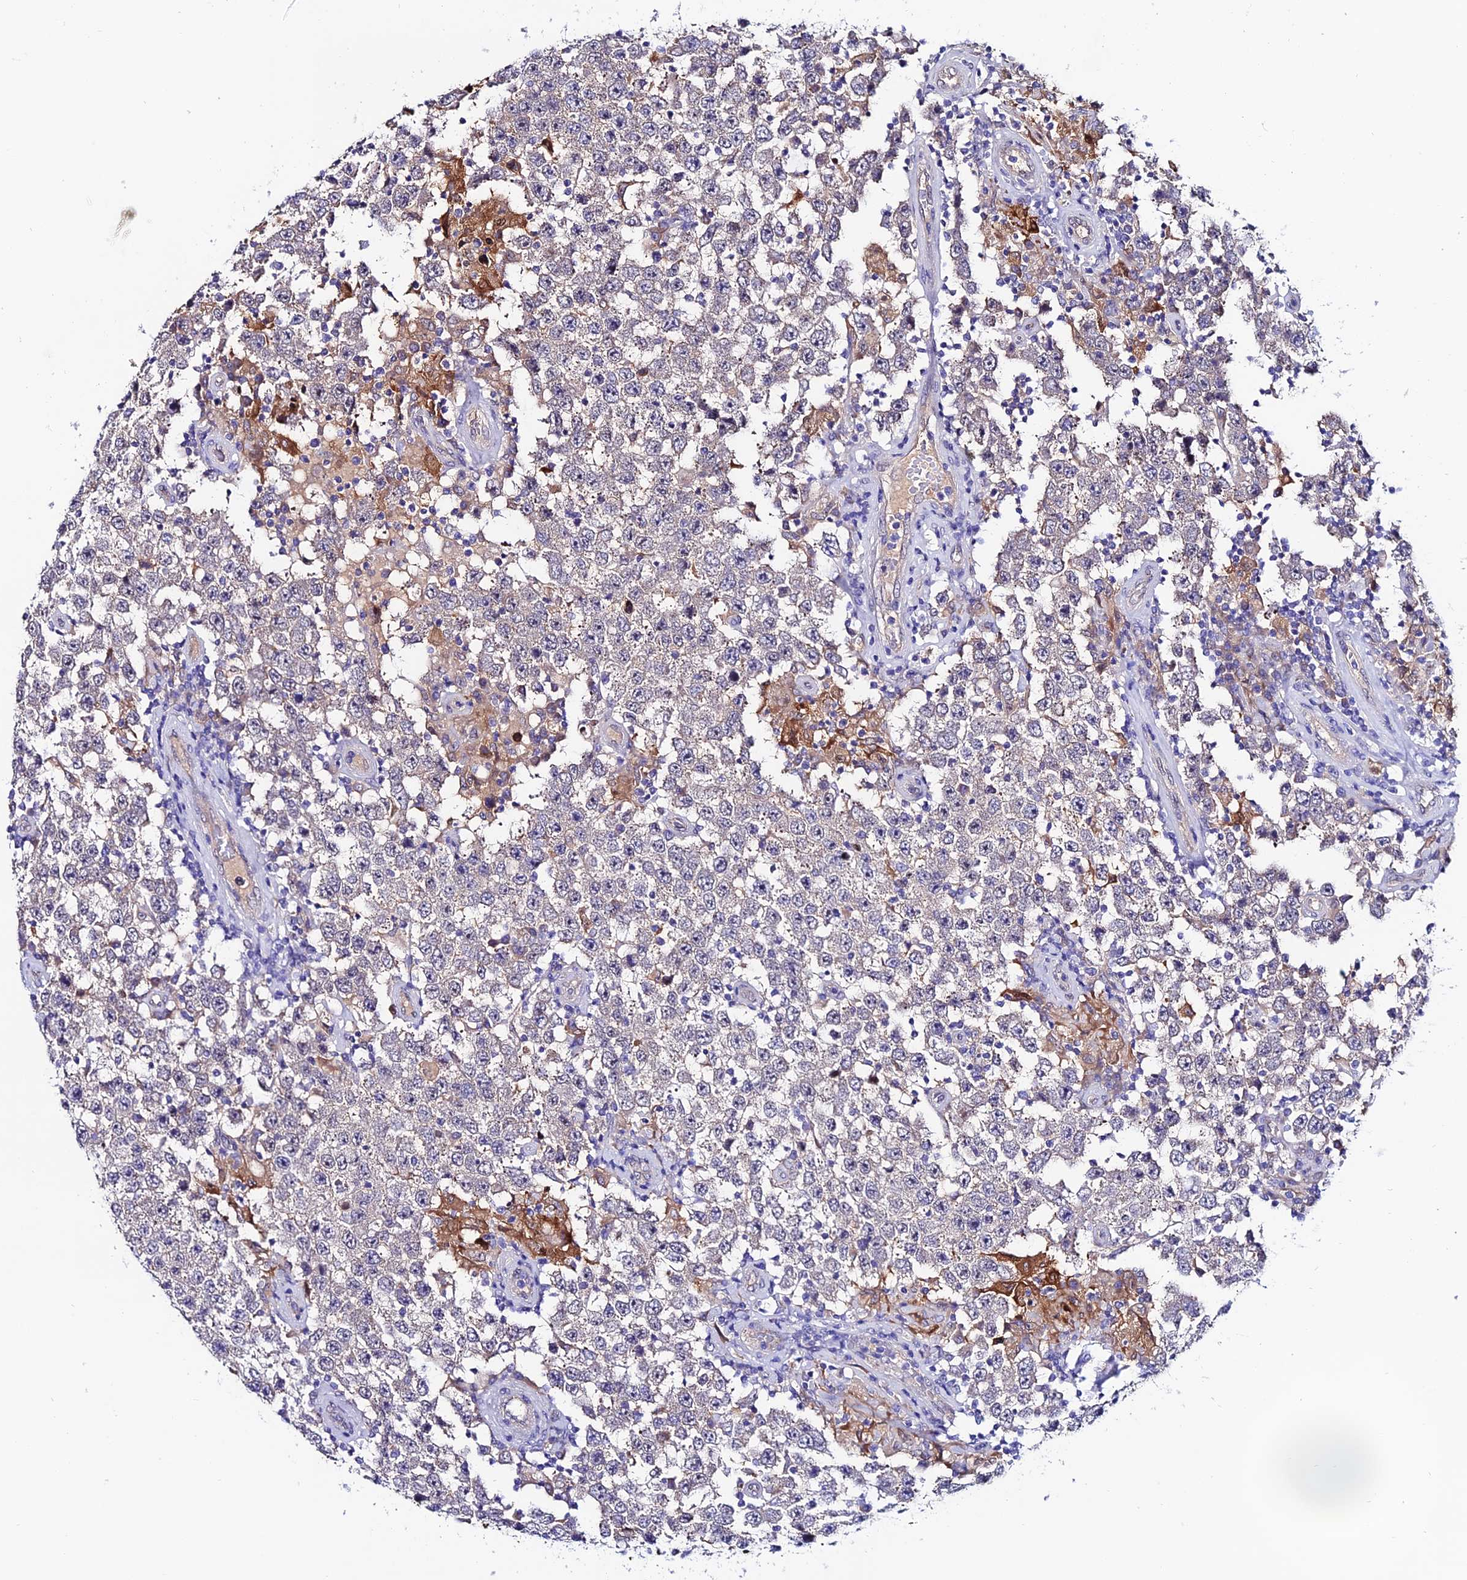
{"staining": {"intensity": "negative", "quantity": "none", "location": "none"}, "tissue": "testis cancer", "cell_type": "Tumor cells", "image_type": "cancer", "snomed": [{"axis": "morphology", "description": "Normal tissue, NOS"}, {"axis": "morphology", "description": "Urothelial carcinoma, High grade"}, {"axis": "morphology", "description": "Seminoma, NOS"}, {"axis": "morphology", "description": "Carcinoma, Embryonal, NOS"}, {"axis": "topography", "description": "Urinary bladder"}, {"axis": "topography", "description": "Testis"}], "caption": "Tumor cells show no significant staining in testis cancer.", "gene": "FZD8", "patient": {"sex": "male", "age": 41}}